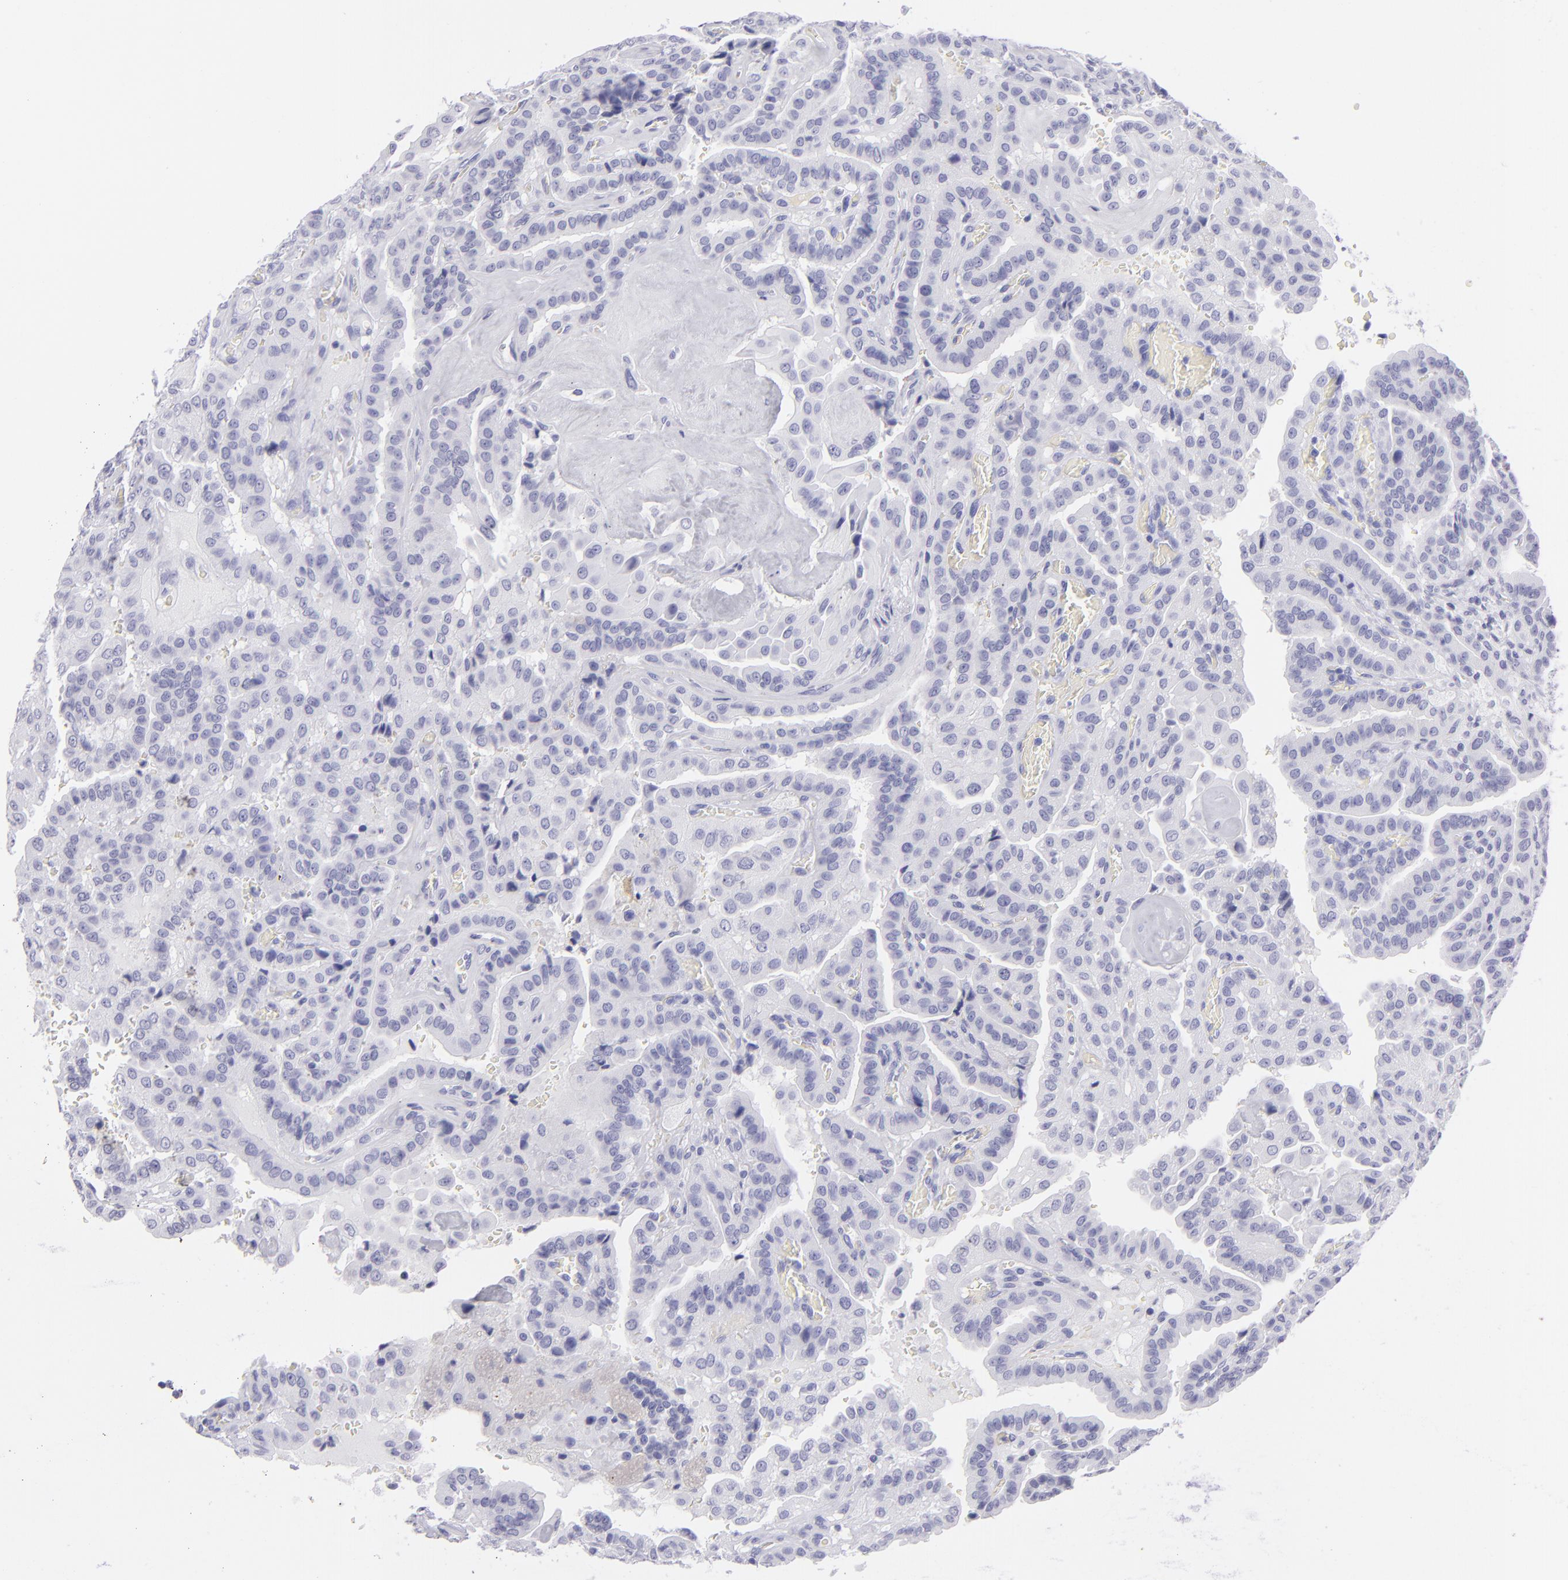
{"staining": {"intensity": "negative", "quantity": "none", "location": "none"}, "tissue": "thyroid cancer", "cell_type": "Tumor cells", "image_type": "cancer", "snomed": [{"axis": "morphology", "description": "Papillary adenocarcinoma, NOS"}, {"axis": "topography", "description": "Thyroid gland"}], "caption": "DAB immunohistochemical staining of human thyroid cancer (papillary adenocarcinoma) exhibits no significant expression in tumor cells. The staining was performed using DAB (3,3'-diaminobenzidine) to visualize the protein expression in brown, while the nuclei were stained in blue with hematoxylin (Magnification: 20x).", "gene": "PVALB", "patient": {"sex": "male", "age": 87}}